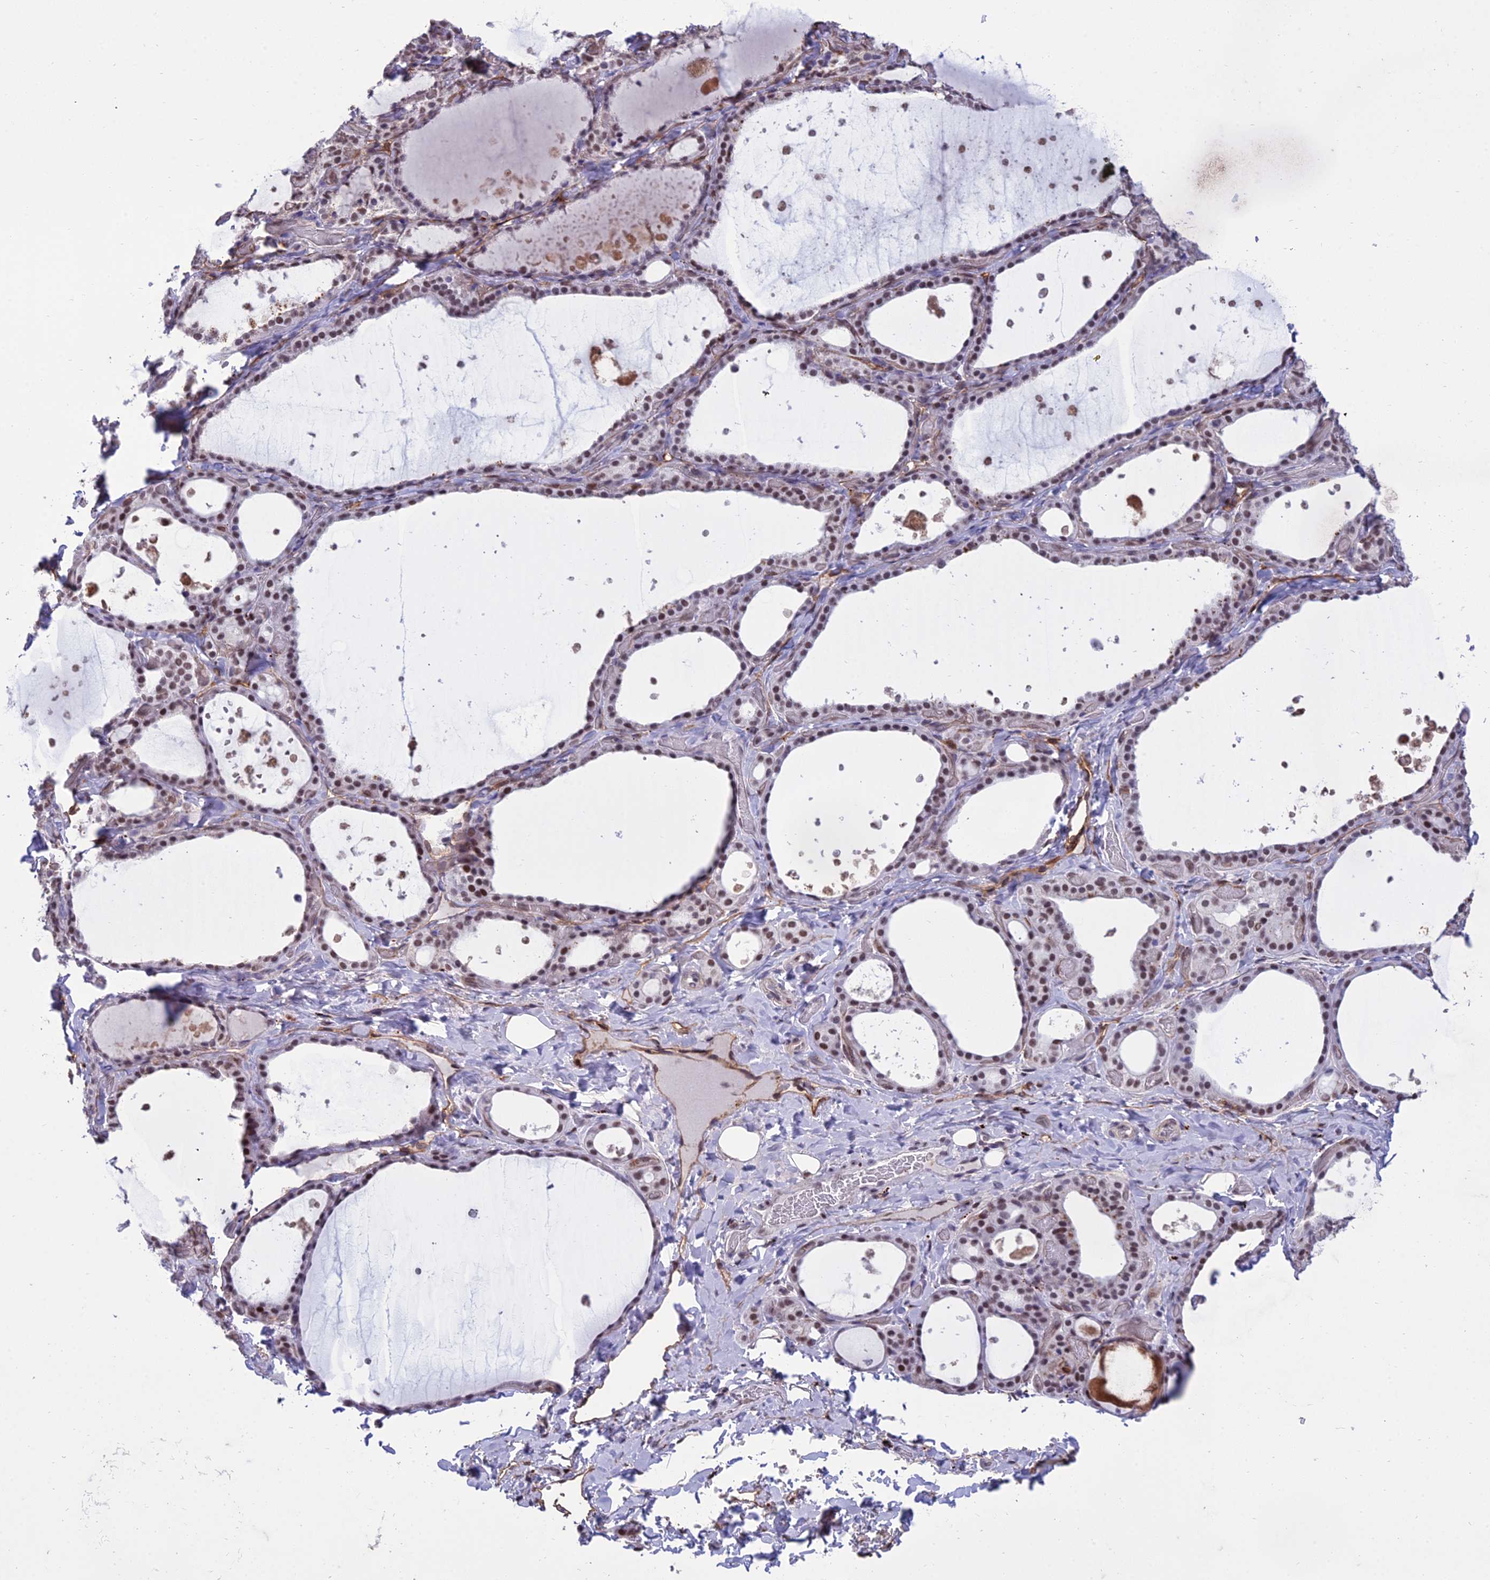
{"staining": {"intensity": "moderate", "quantity": "25%-75%", "location": "nuclear"}, "tissue": "thyroid gland", "cell_type": "Glandular cells", "image_type": "normal", "snomed": [{"axis": "morphology", "description": "Normal tissue, NOS"}, {"axis": "topography", "description": "Thyroid gland"}], "caption": "Immunohistochemistry (IHC) (DAB) staining of unremarkable human thyroid gland displays moderate nuclear protein staining in approximately 25%-75% of glandular cells.", "gene": "RANBP3", "patient": {"sex": "female", "age": 44}}